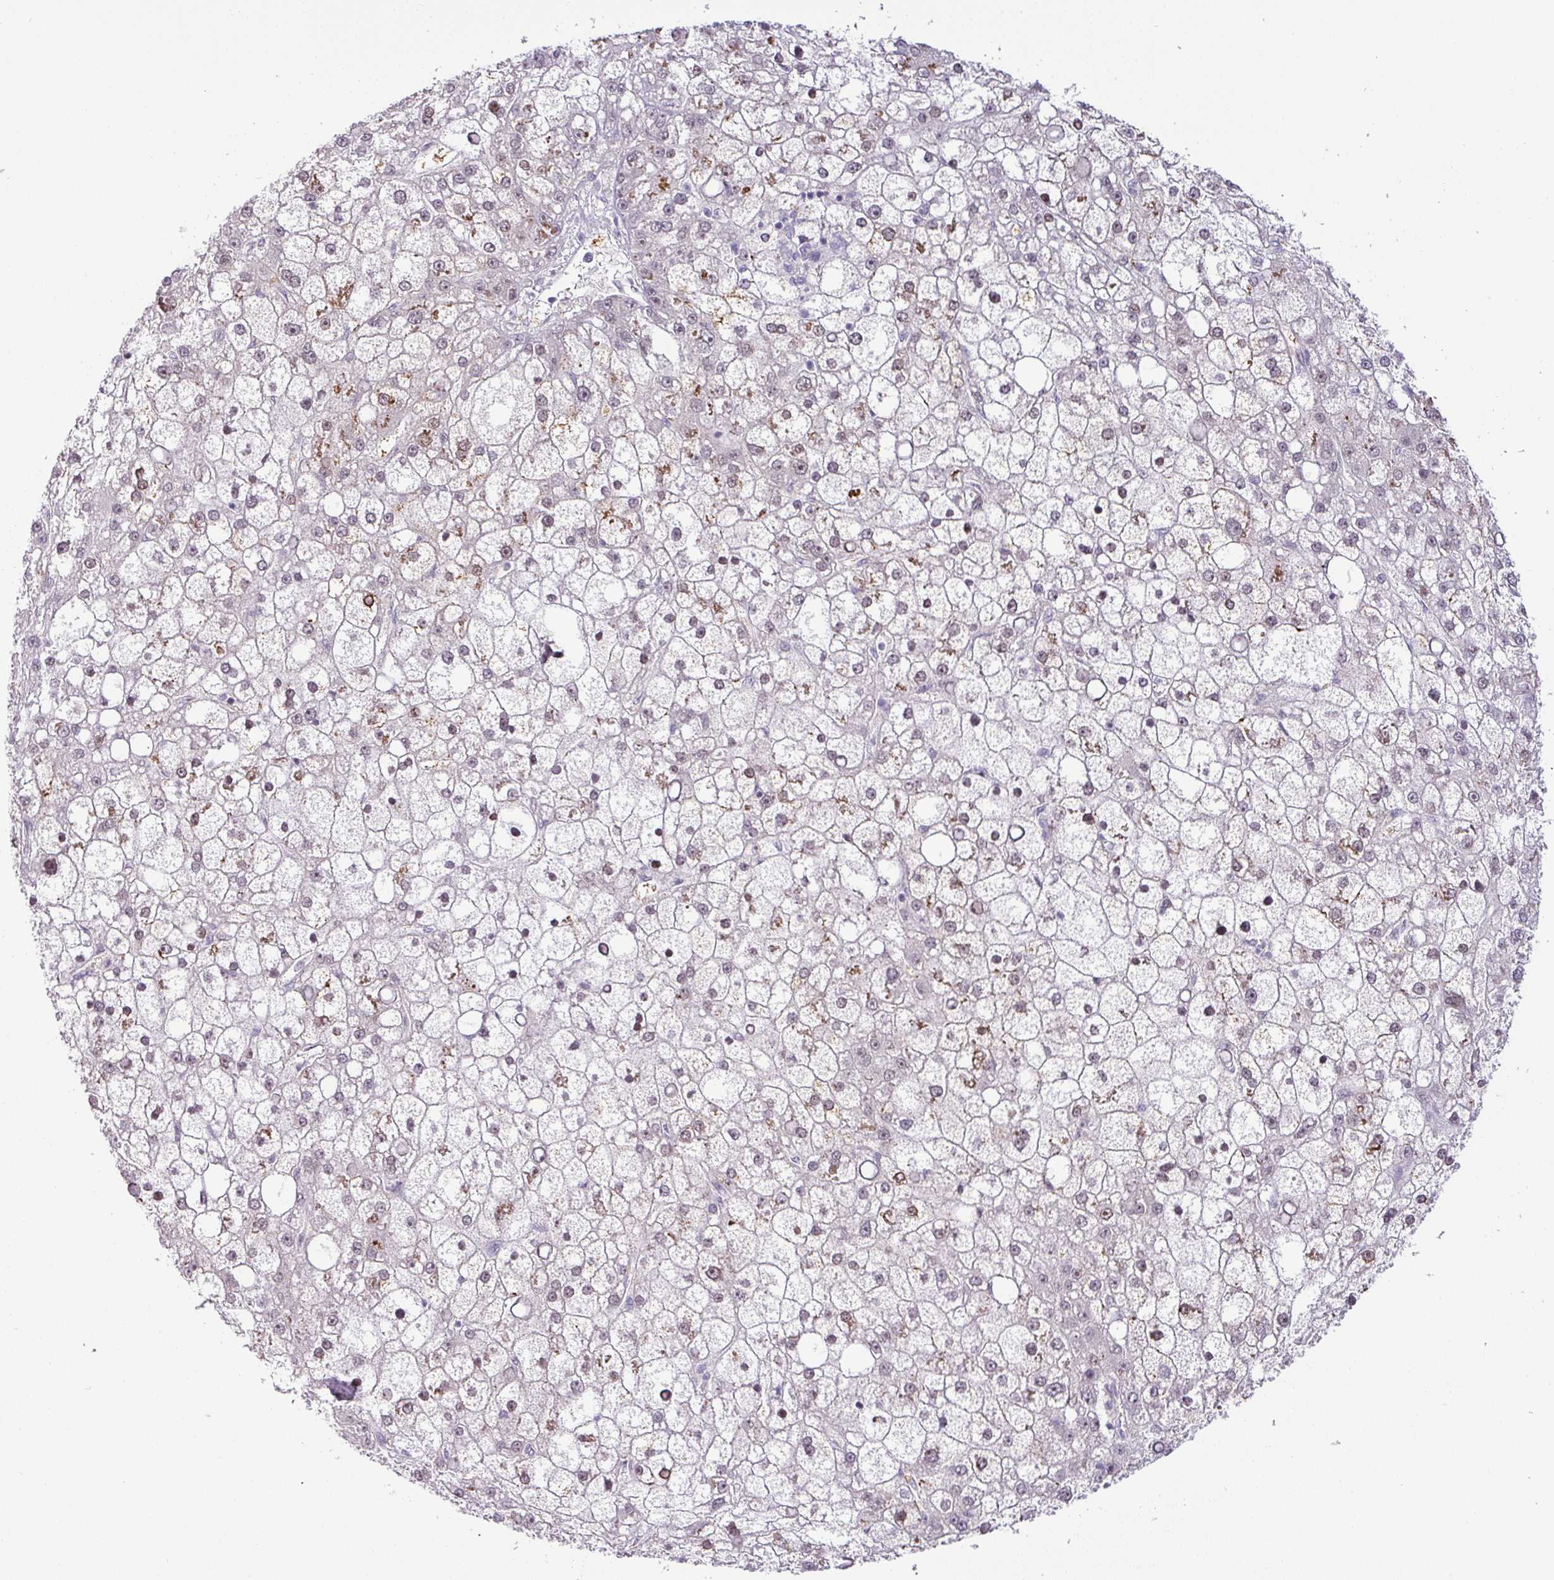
{"staining": {"intensity": "moderate", "quantity": "25%-75%", "location": "nuclear"}, "tissue": "liver cancer", "cell_type": "Tumor cells", "image_type": "cancer", "snomed": [{"axis": "morphology", "description": "Carcinoma, Hepatocellular, NOS"}, {"axis": "topography", "description": "Liver"}], "caption": "IHC of liver cancer (hepatocellular carcinoma) exhibits medium levels of moderate nuclear expression in approximately 25%-75% of tumor cells.", "gene": "PARP2", "patient": {"sex": "male", "age": 67}}